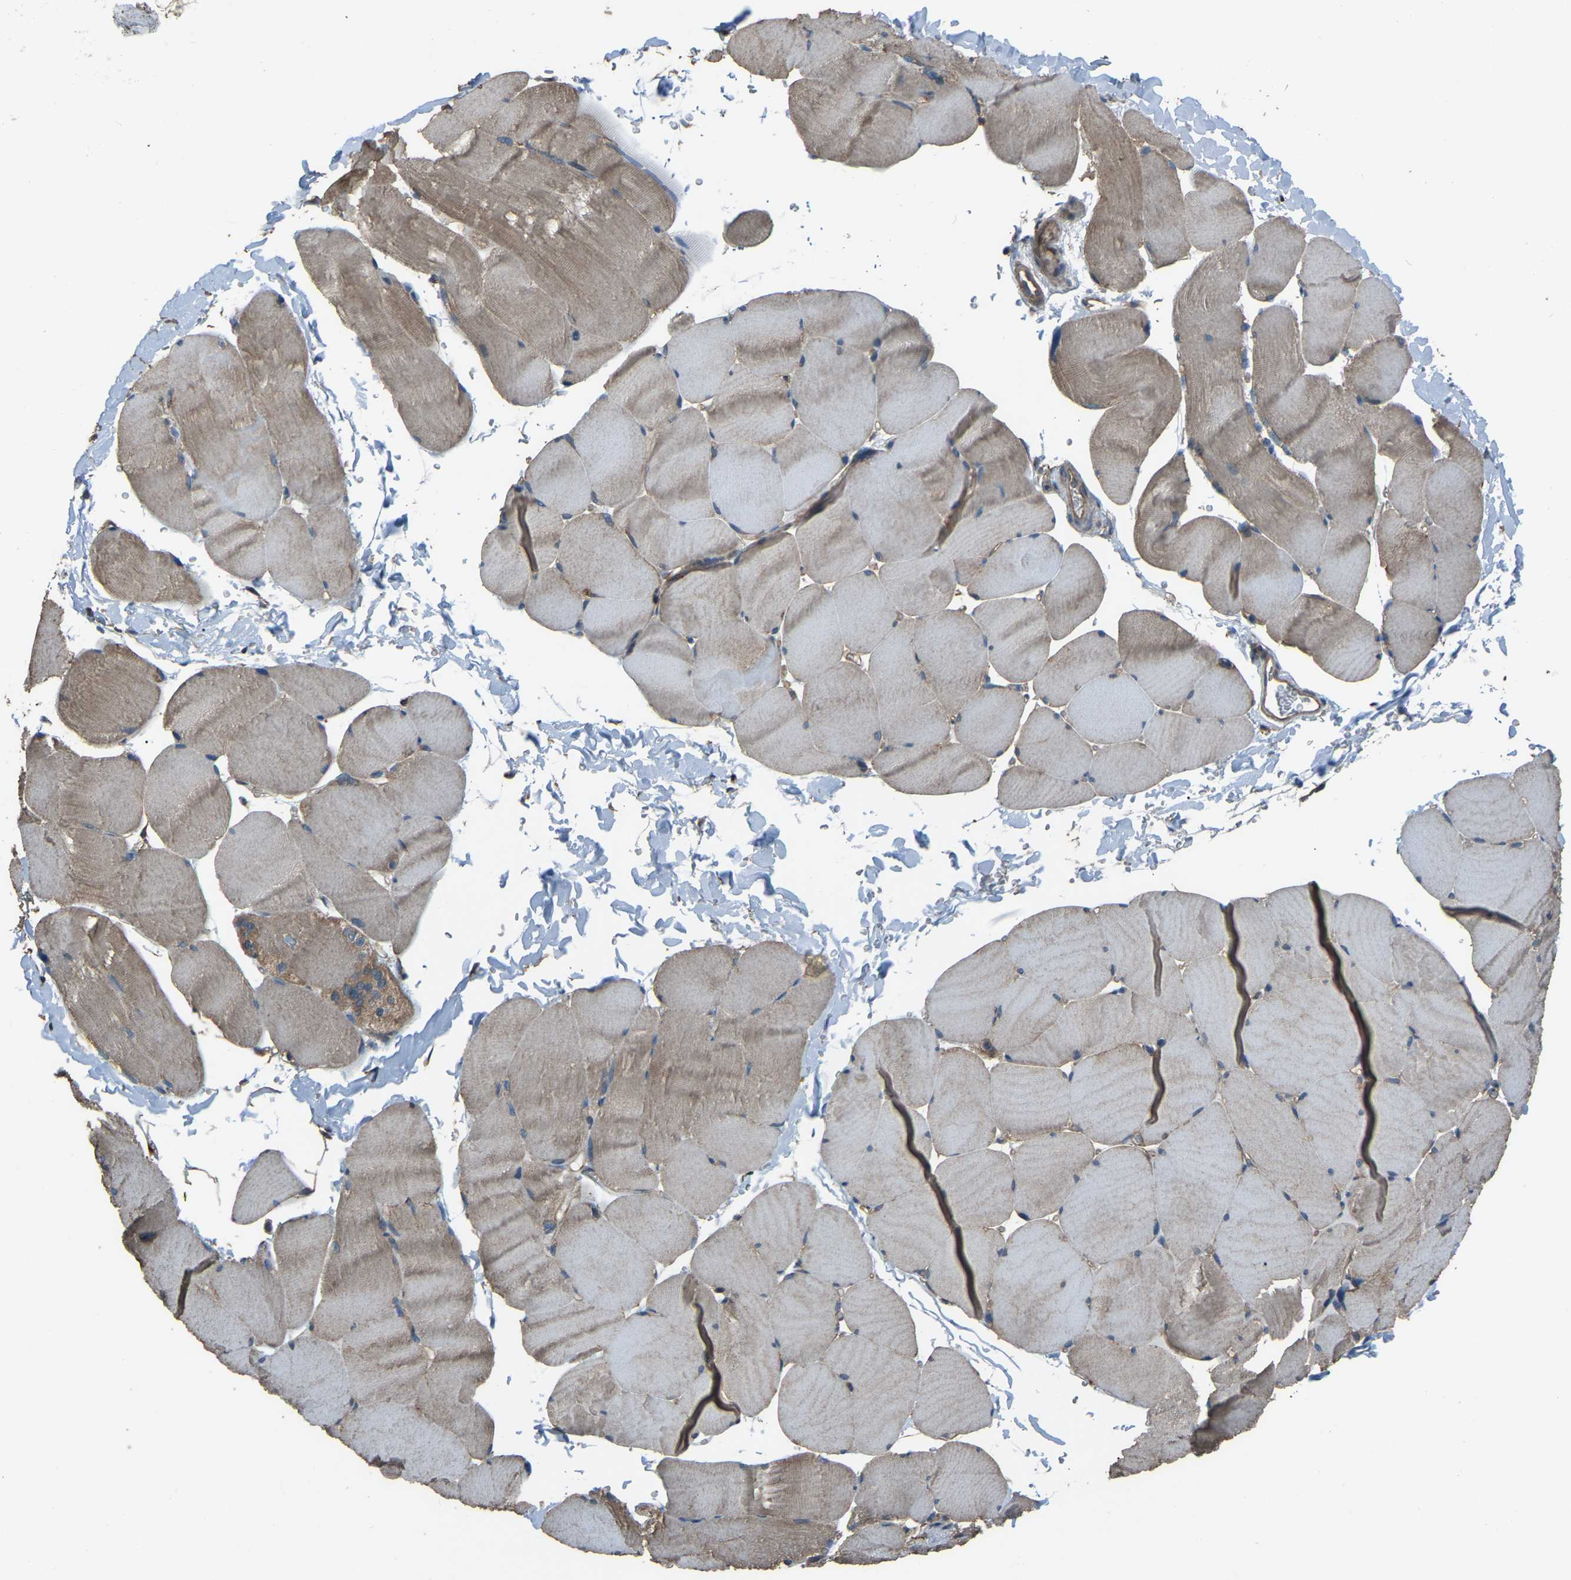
{"staining": {"intensity": "weak", "quantity": ">75%", "location": "cytoplasmic/membranous"}, "tissue": "skeletal muscle", "cell_type": "Myocytes", "image_type": "normal", "snomed": [{"axis": "morphology", "description": "Normal tissue, NOS"}, {"axis": "topography", "description": "Skin"}, {"axis": "topography", "description": "Skeletal muscle"}], "caption": "Protein staining by immunohistochemistry displays weak cytoplasmic/membranous positivity in about >75% of myocytes in unremarkable skeletal muscle.", "gene": "SLC4A2", "patient": {"sex": "male", "age": 83}}